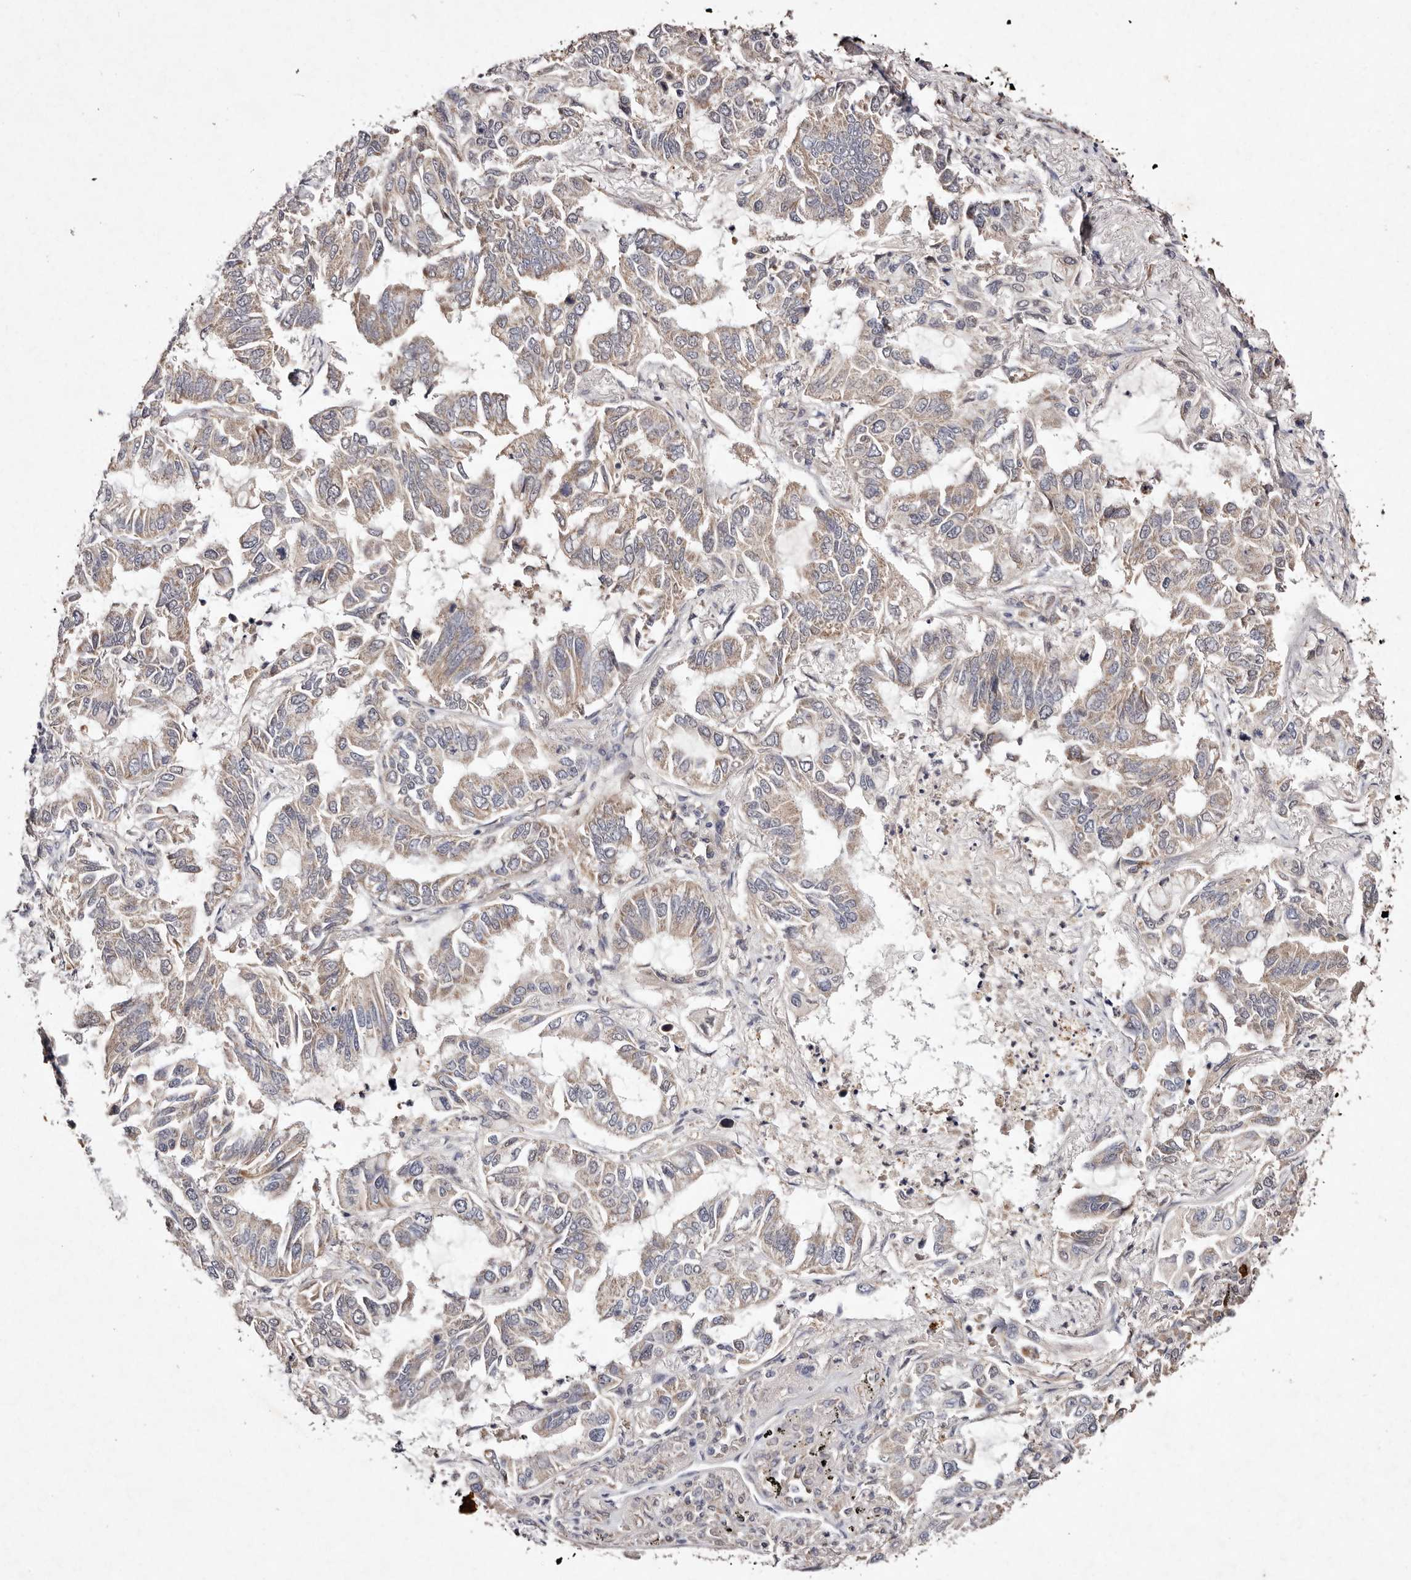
{"staining": {"intensity": "weak", "quantity": ">75%", "location": "cytoplasmic/membranous"}, "tissue": "lung cancer", "cell_type": "Tumor cells", "image_type": "cancer", "snomed": [{"axis": "morphology", "description": "Adenocarcinoma, NOS"}, {"axis": "topography", "description": "Lung"}], "caption": "Protein analysis of adenocarcinoma (lung) tissue shows weak cytoplasmic/membranous staining in approximately >75% of tumor cells. The staining was performed using DAB, with brown indicating positive protein expression. Nuclei are stained blue with hematoxylin.", "gene": "TSC2", "patient": {"sex": "male", "age": 64}}